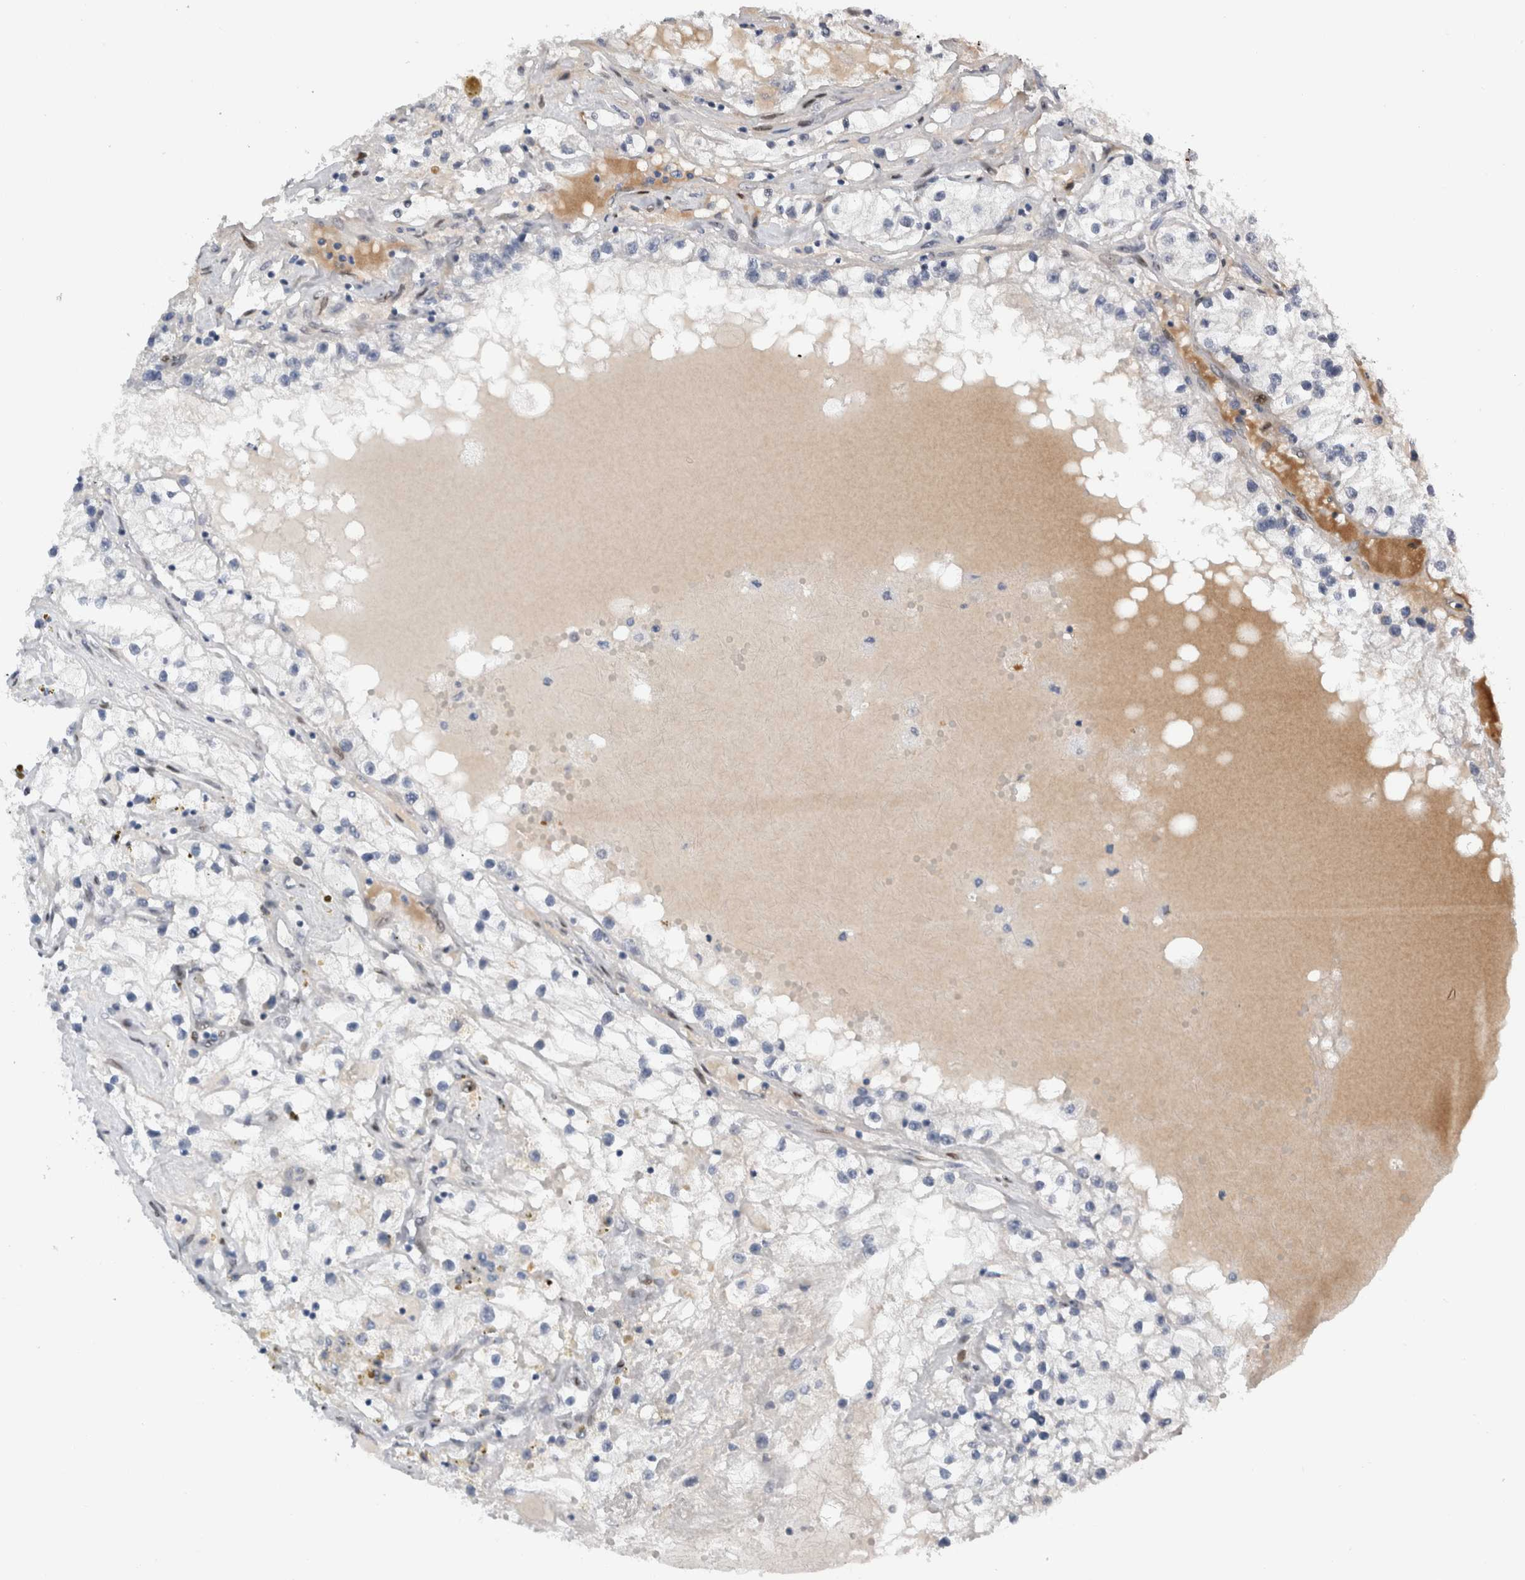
{"staining": {"intensity": "negative", "quantity": "none", "location": "none"}, "tissue": "renal cancer", "cell_type": "Tumor cells", "image_type": "cancer", "snomed": [{"axis": "morphology", "description": "Adenocarcinoma, NOS"}, {"axis": "topography", "description": "Kidney"}], "caption": "This is a photomicrograph of immunohistochemistry (IHC) staining of renal cancer (adenocarcinoma), which shows no expression in tumor cells. (DAB immunohistochemistry, high magnification).", "gene": "DMTN", "patient": {"sex": "male", "age": 68}}